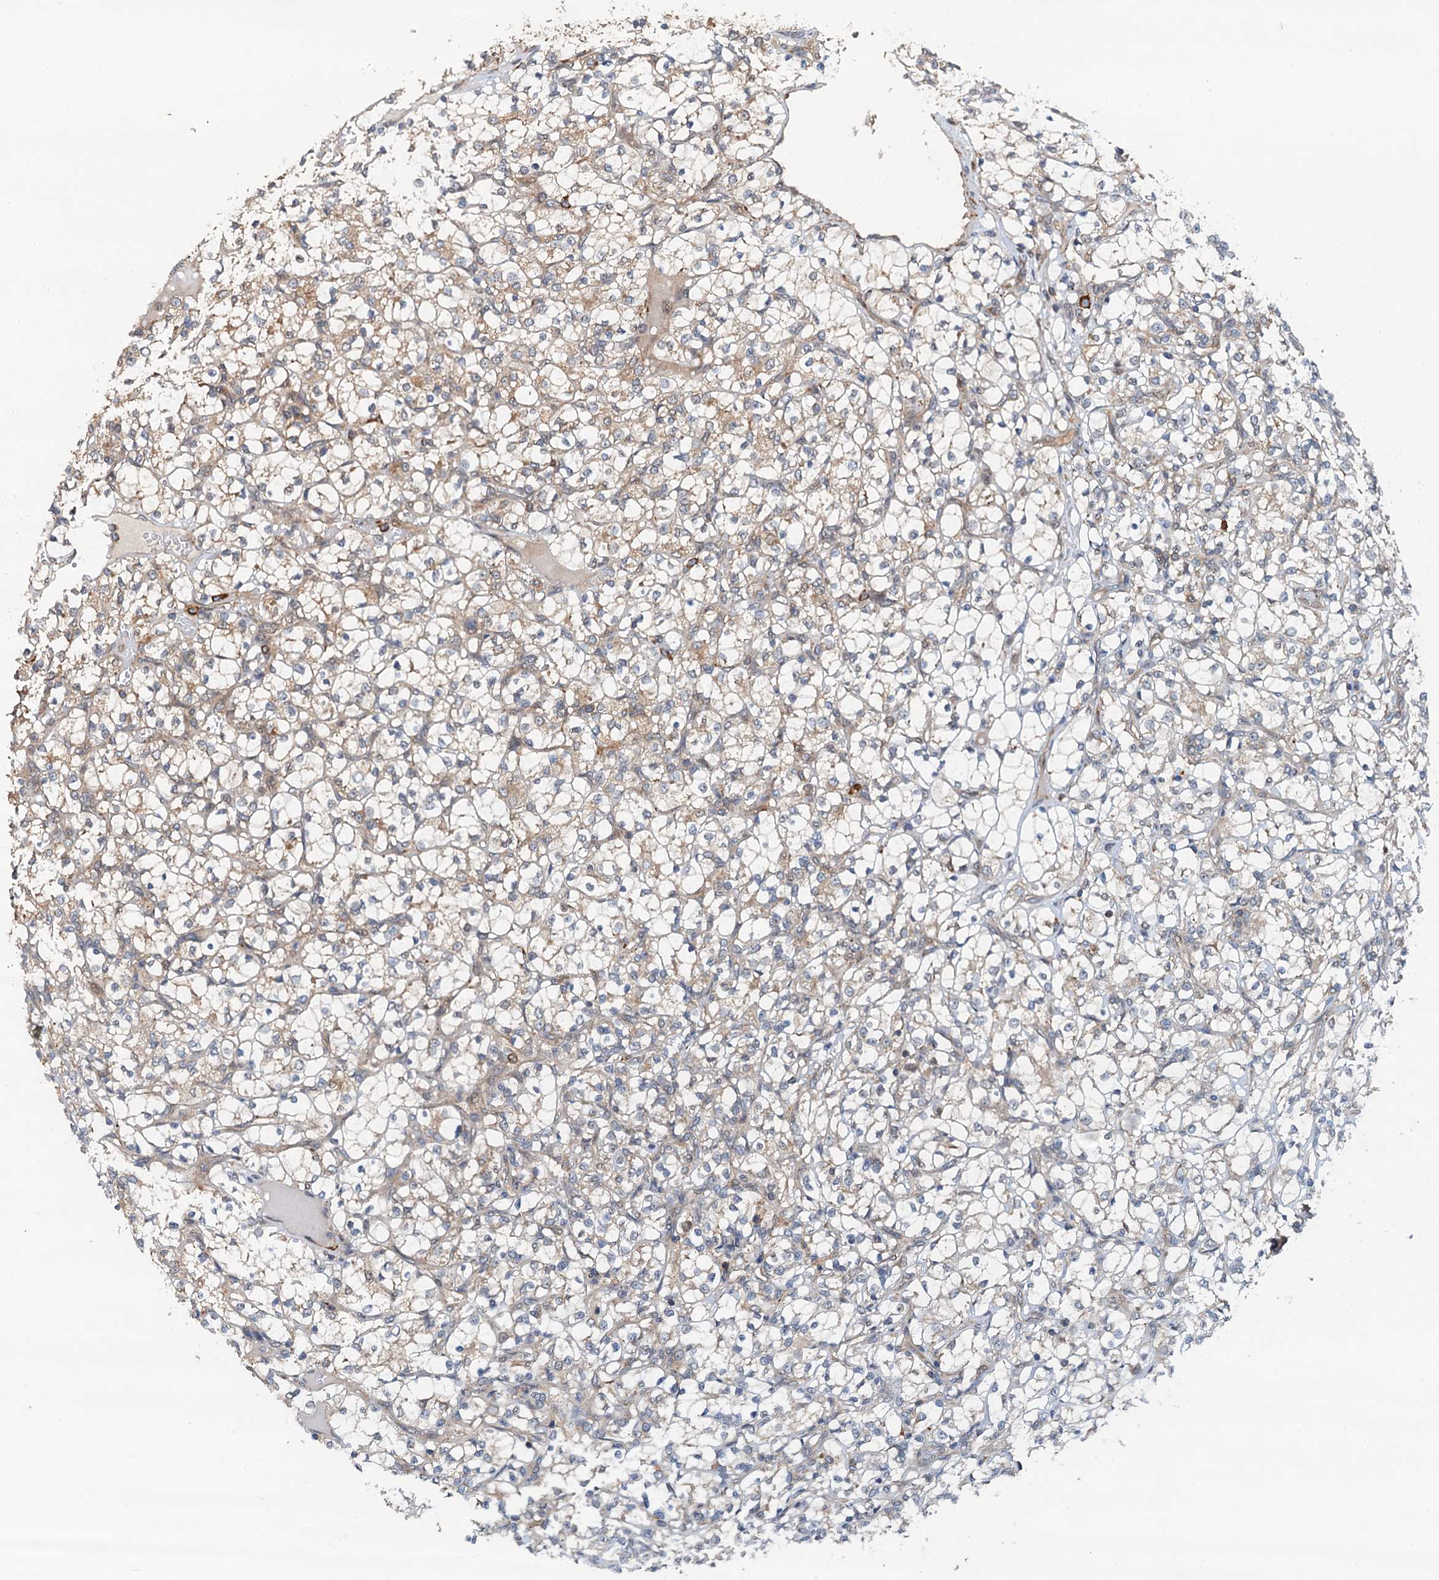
{"staining": {"intensity": "weak", "quantity": "<25%", "location": "cytoplasmic/membranous"}, "tissue": "renal cancer", "cell_type": "Tumor cells", "image_type": "cancer", "snomed": [{"axis": "morphology", "description": "Adenocarcinoma, NOS"}, {"axis": "topography", "description": "Kidney"}], "caption": "High power microscopy histopathology image of an immunohistochemistry image of renal cancer, revealing no significant expression in tumor cells.", "gene": "AAGAB", "patient": {"sex": "female", "age": 69}}